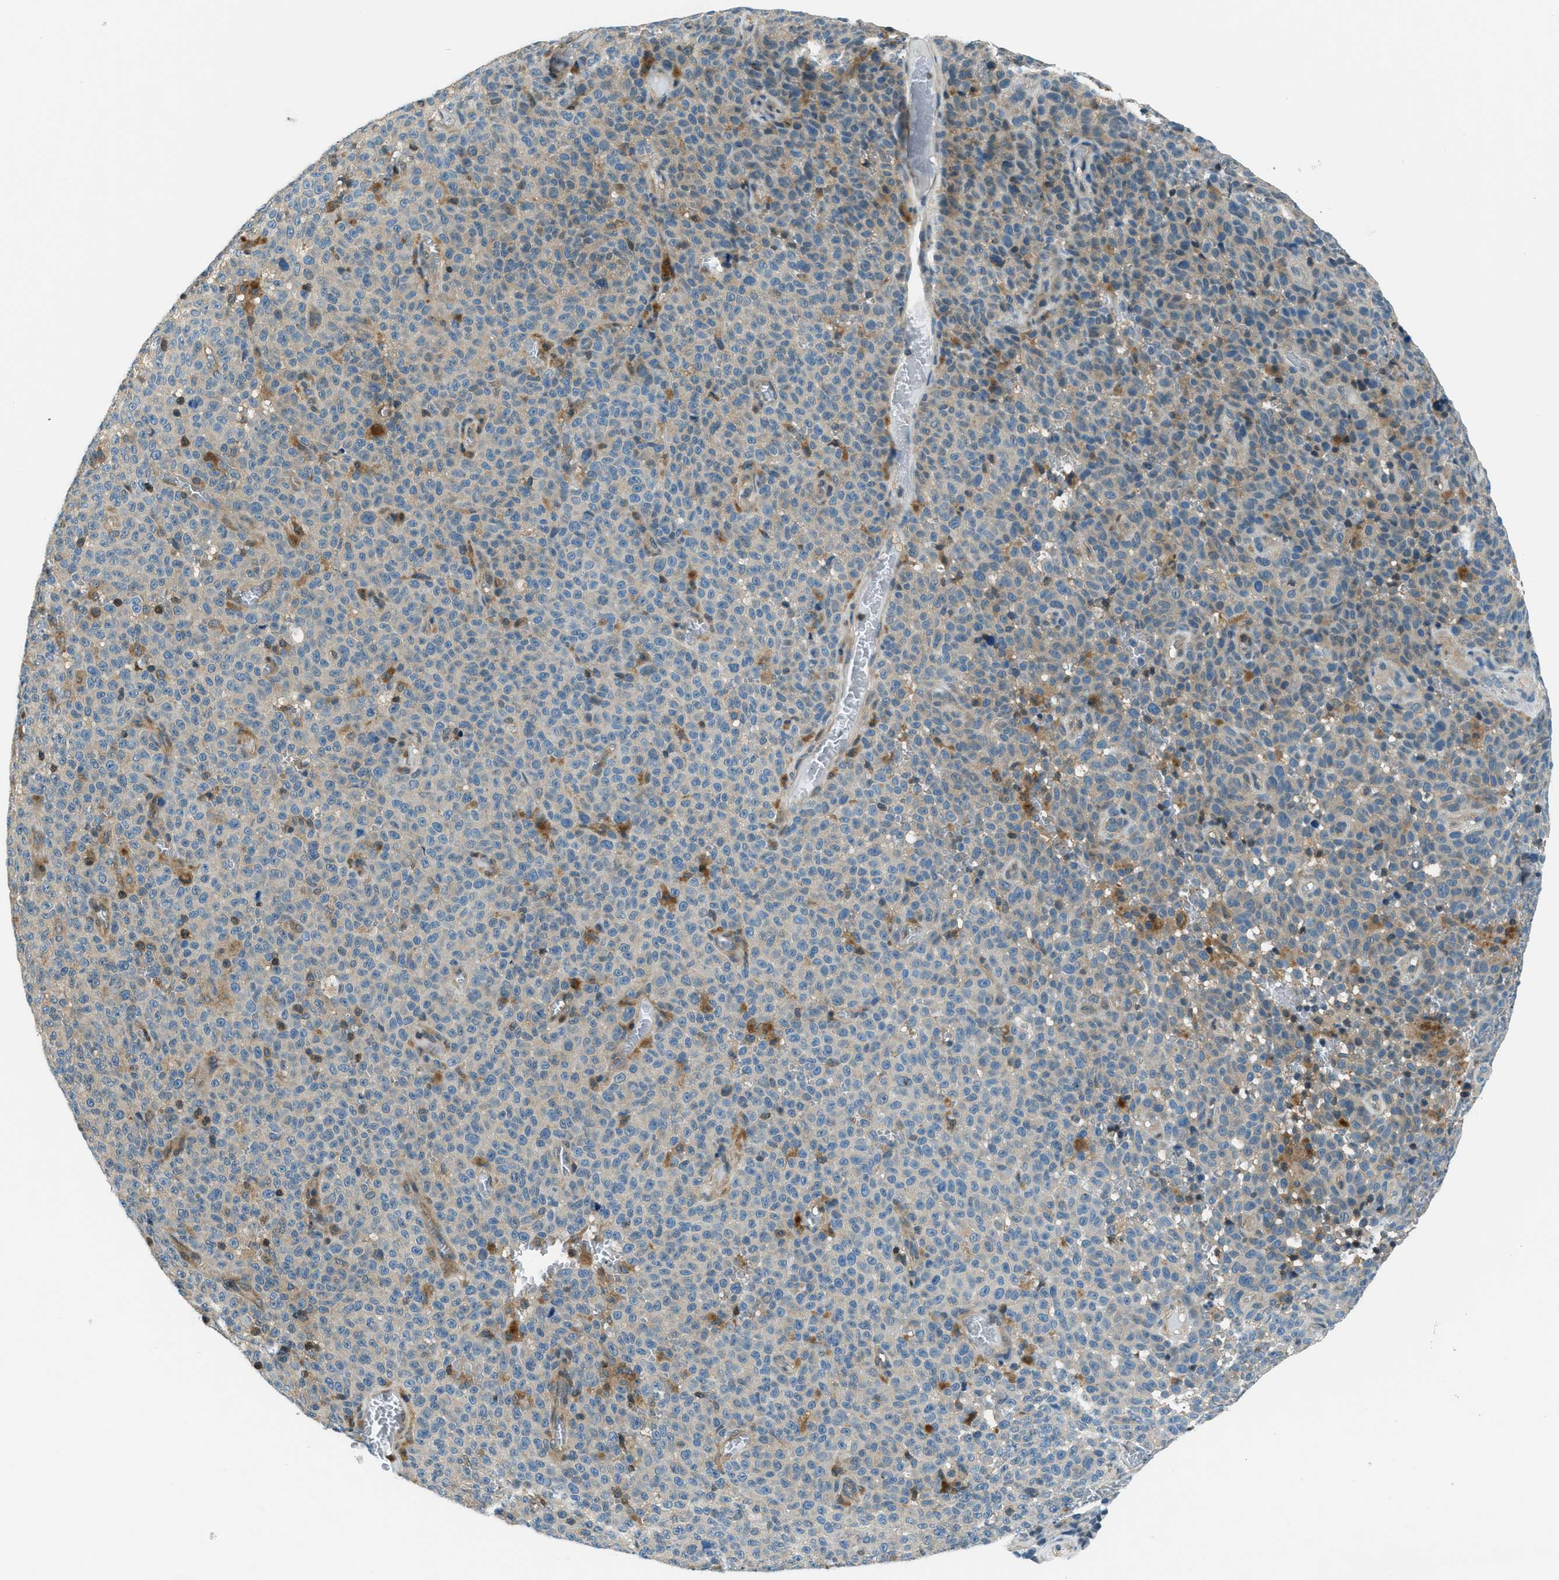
{"staining": {"intensity": "negative", "quantity": "none", "location": "none"}, "tissue": "melanoma", "cell_type": "Tumor cells", "image_type": "cancer", "snomed": [{"axis": "morphology", "description": "Malignant melanoma, NOS"}, {"axis": "topography", "description": "Skin"}], "caption": "This is an immunohistochemistry (IHC) histopathology image of malignant melanoma. There is no staining in tumor cells.", "gene": "HEBP2", "patient": {"sex": "female", "age": 82}}